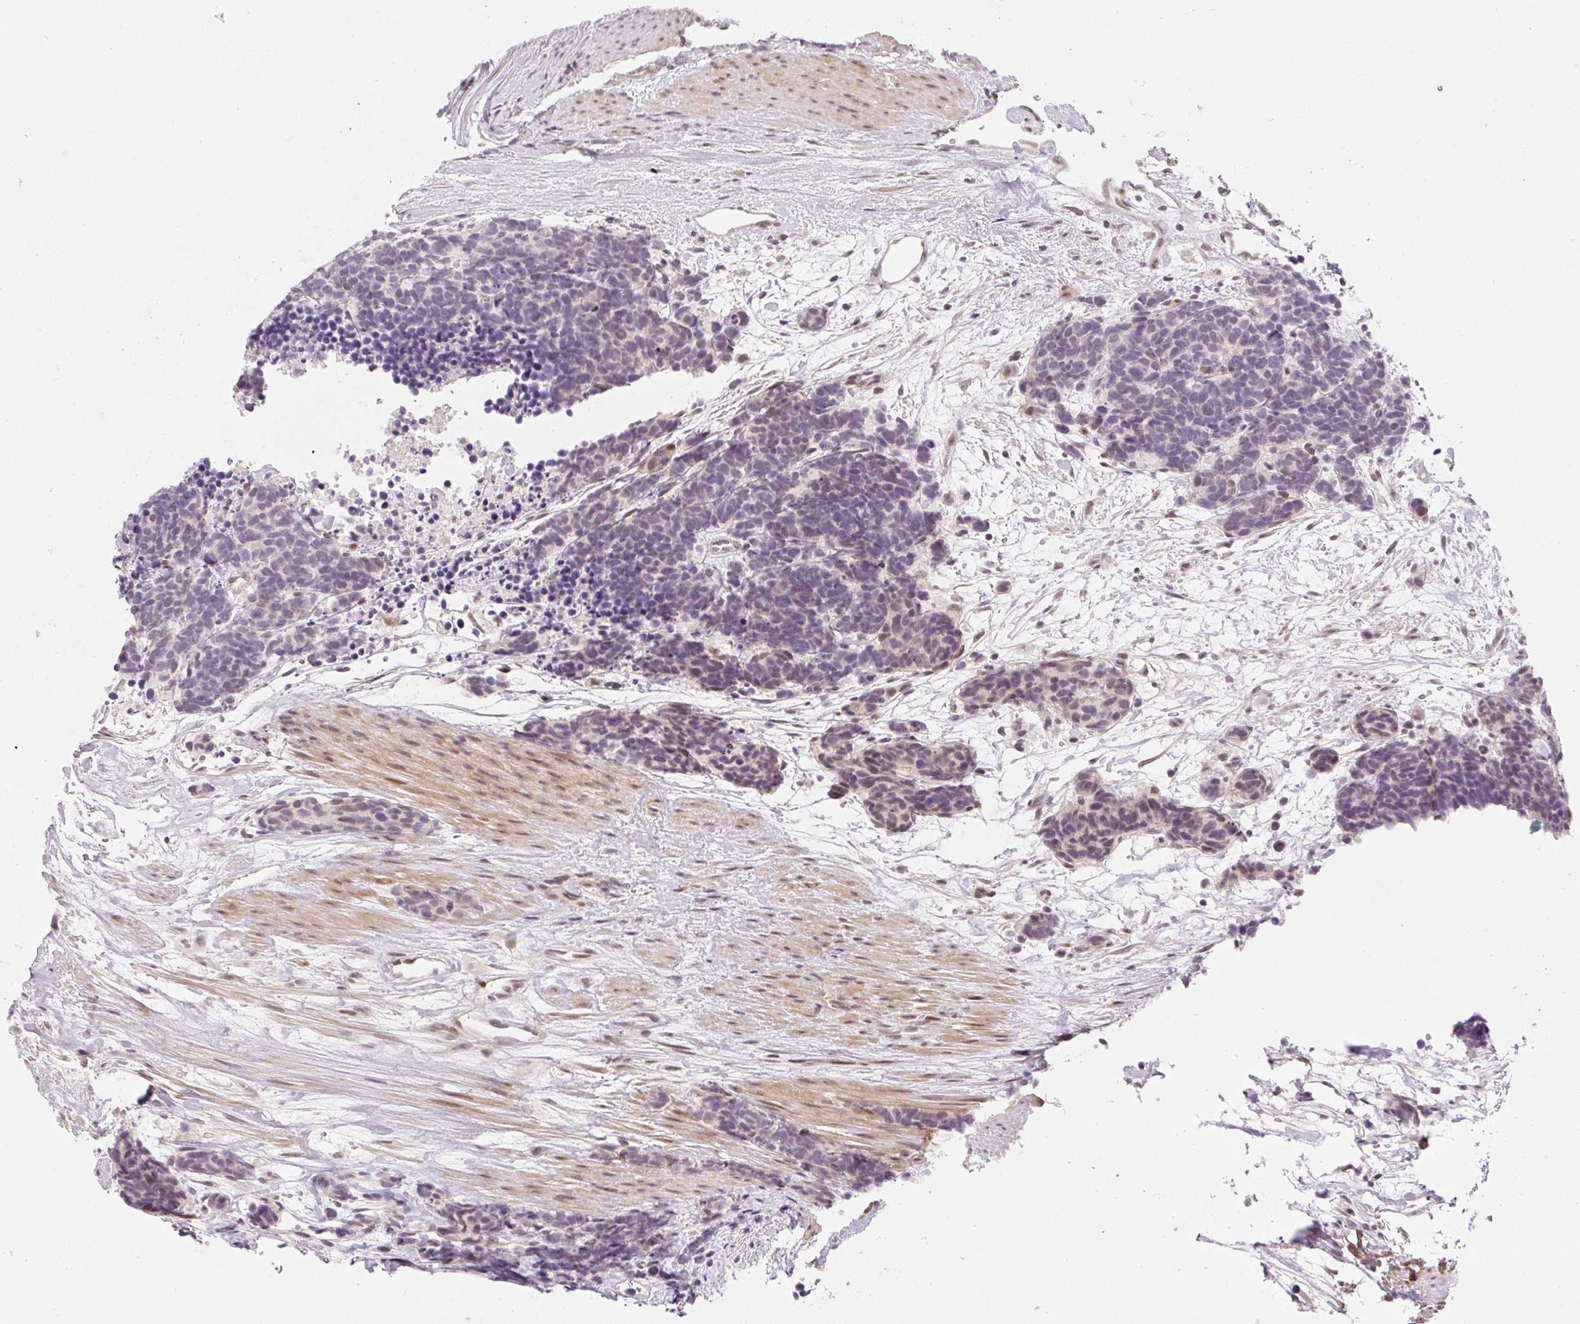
{"staining": {"intensity": "weak", "quantity": "<25%", "location": "nuclear"}, "tissue": "carcinoid", "cell_type": "Tumor cells", "image_type": "cancer", "snomed": [{"axis": "morphology", "description": "Carcinoma, NOS"}, {"axis": "morphology", "description": "Carcinoid, malignant, NOS"}, {"axis": "topography", "description": "Prostate"}], "caption": "This is a micrograph of IHC staining of carcinoma, which shows no expression in tumor cells.", "gene": "DPPA4", "patient": {"sex": "male", "age": 57}}